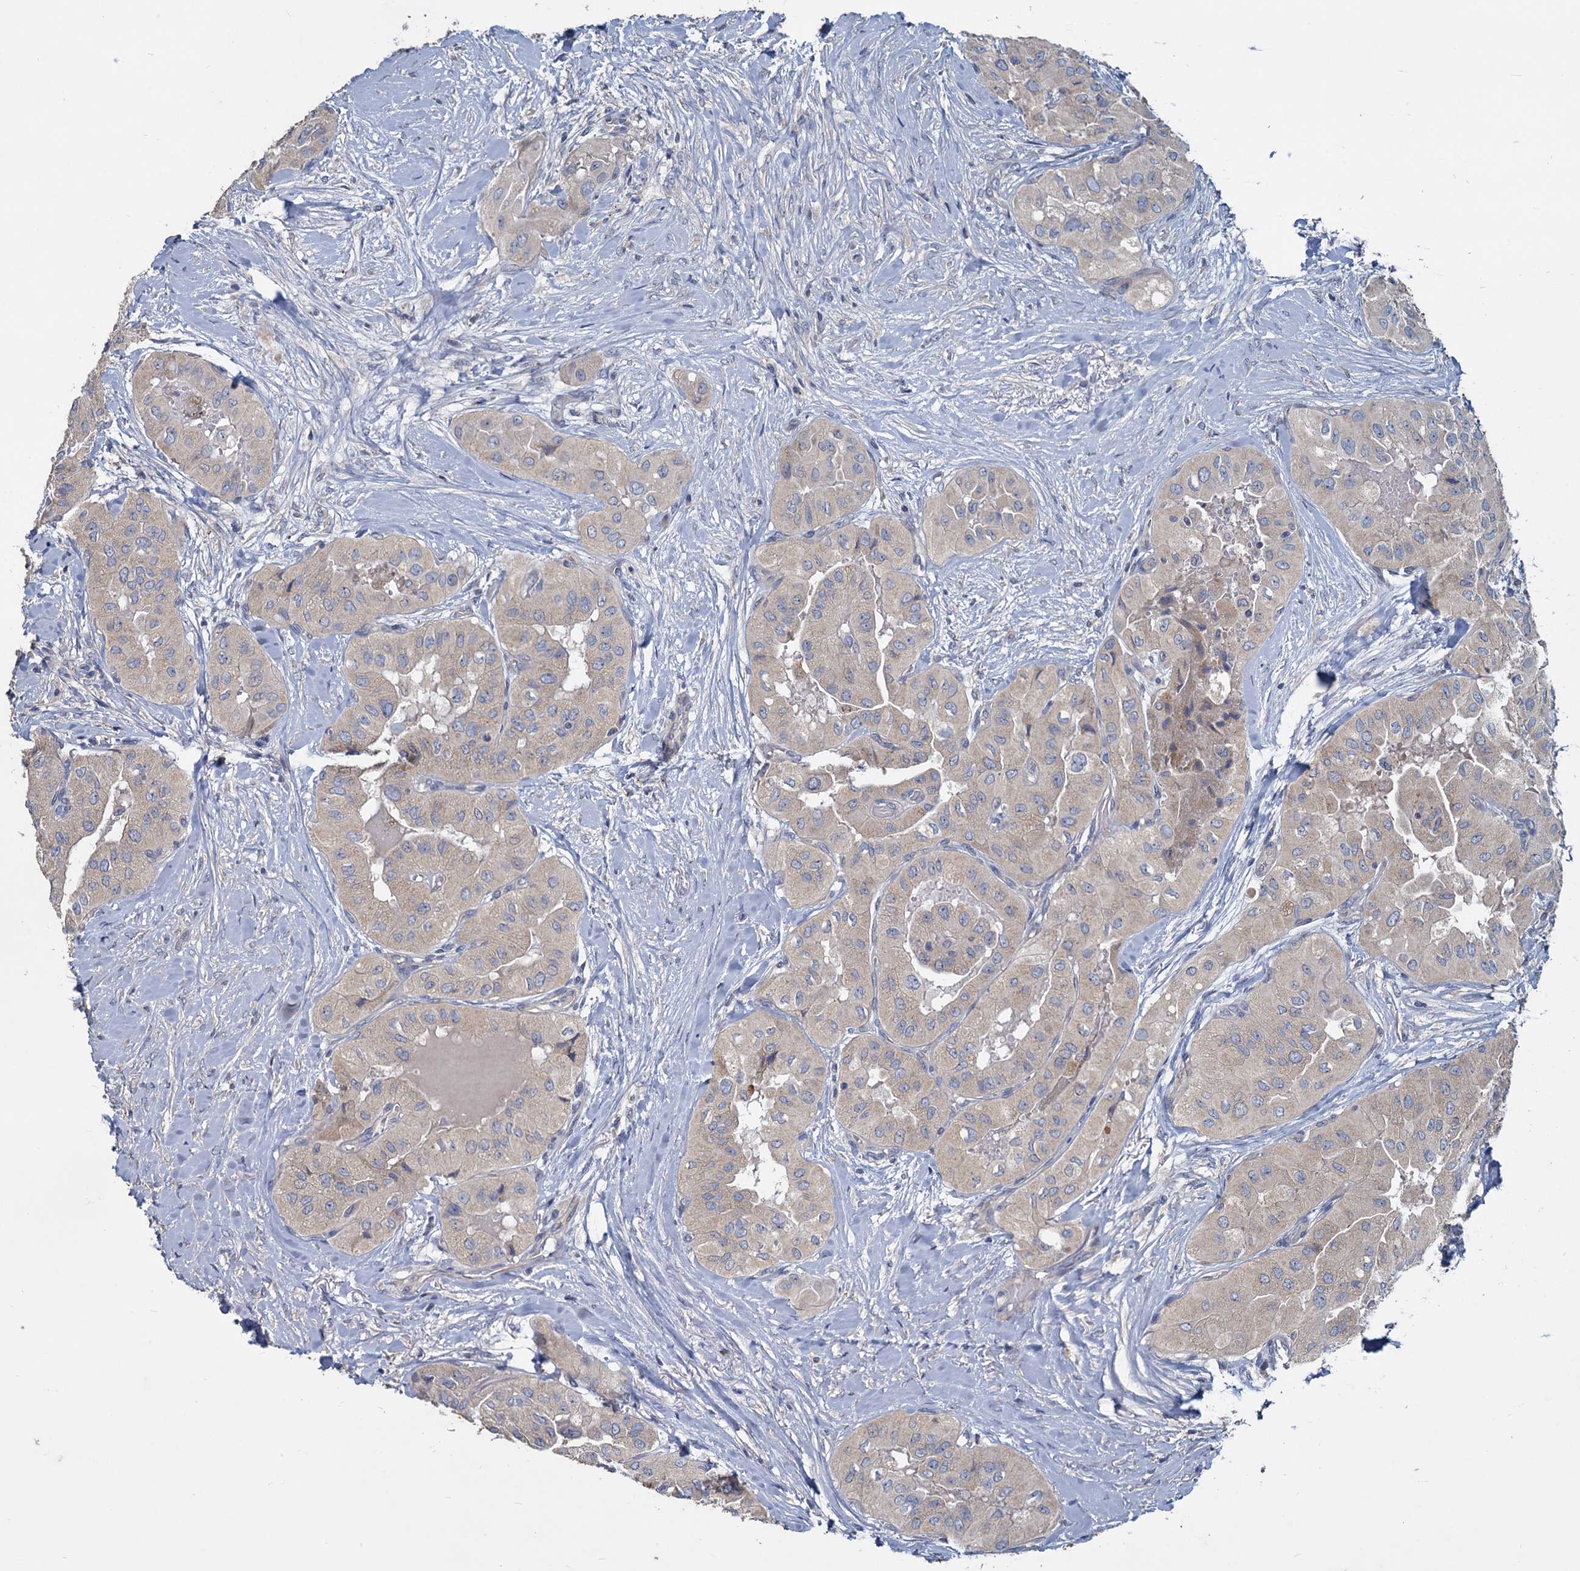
{"staining": {"intensity": "negative", "quantity": "none", "location": "none"}, "tissue": "thyroid cancer", "cell_type": "Tumor cells", "image_type": "cancer", "snomed": [{"axis": "morphology", "description": "Papillary adenocarcinoma, NOS"}, {"axis": "topography", "description": "Thyroid gland"}], "caption": "Immunohistochemistry of thyroid cancer (papillary adenocarcinoma) displays no positivity in tumor cells. Brightfield microscopy of IHC stained with DAB (brown) and hematoxylin (blue), captured at high magnification.", "gene": "SLC2A7", "patient": {"sex": "female", "age": 59}}